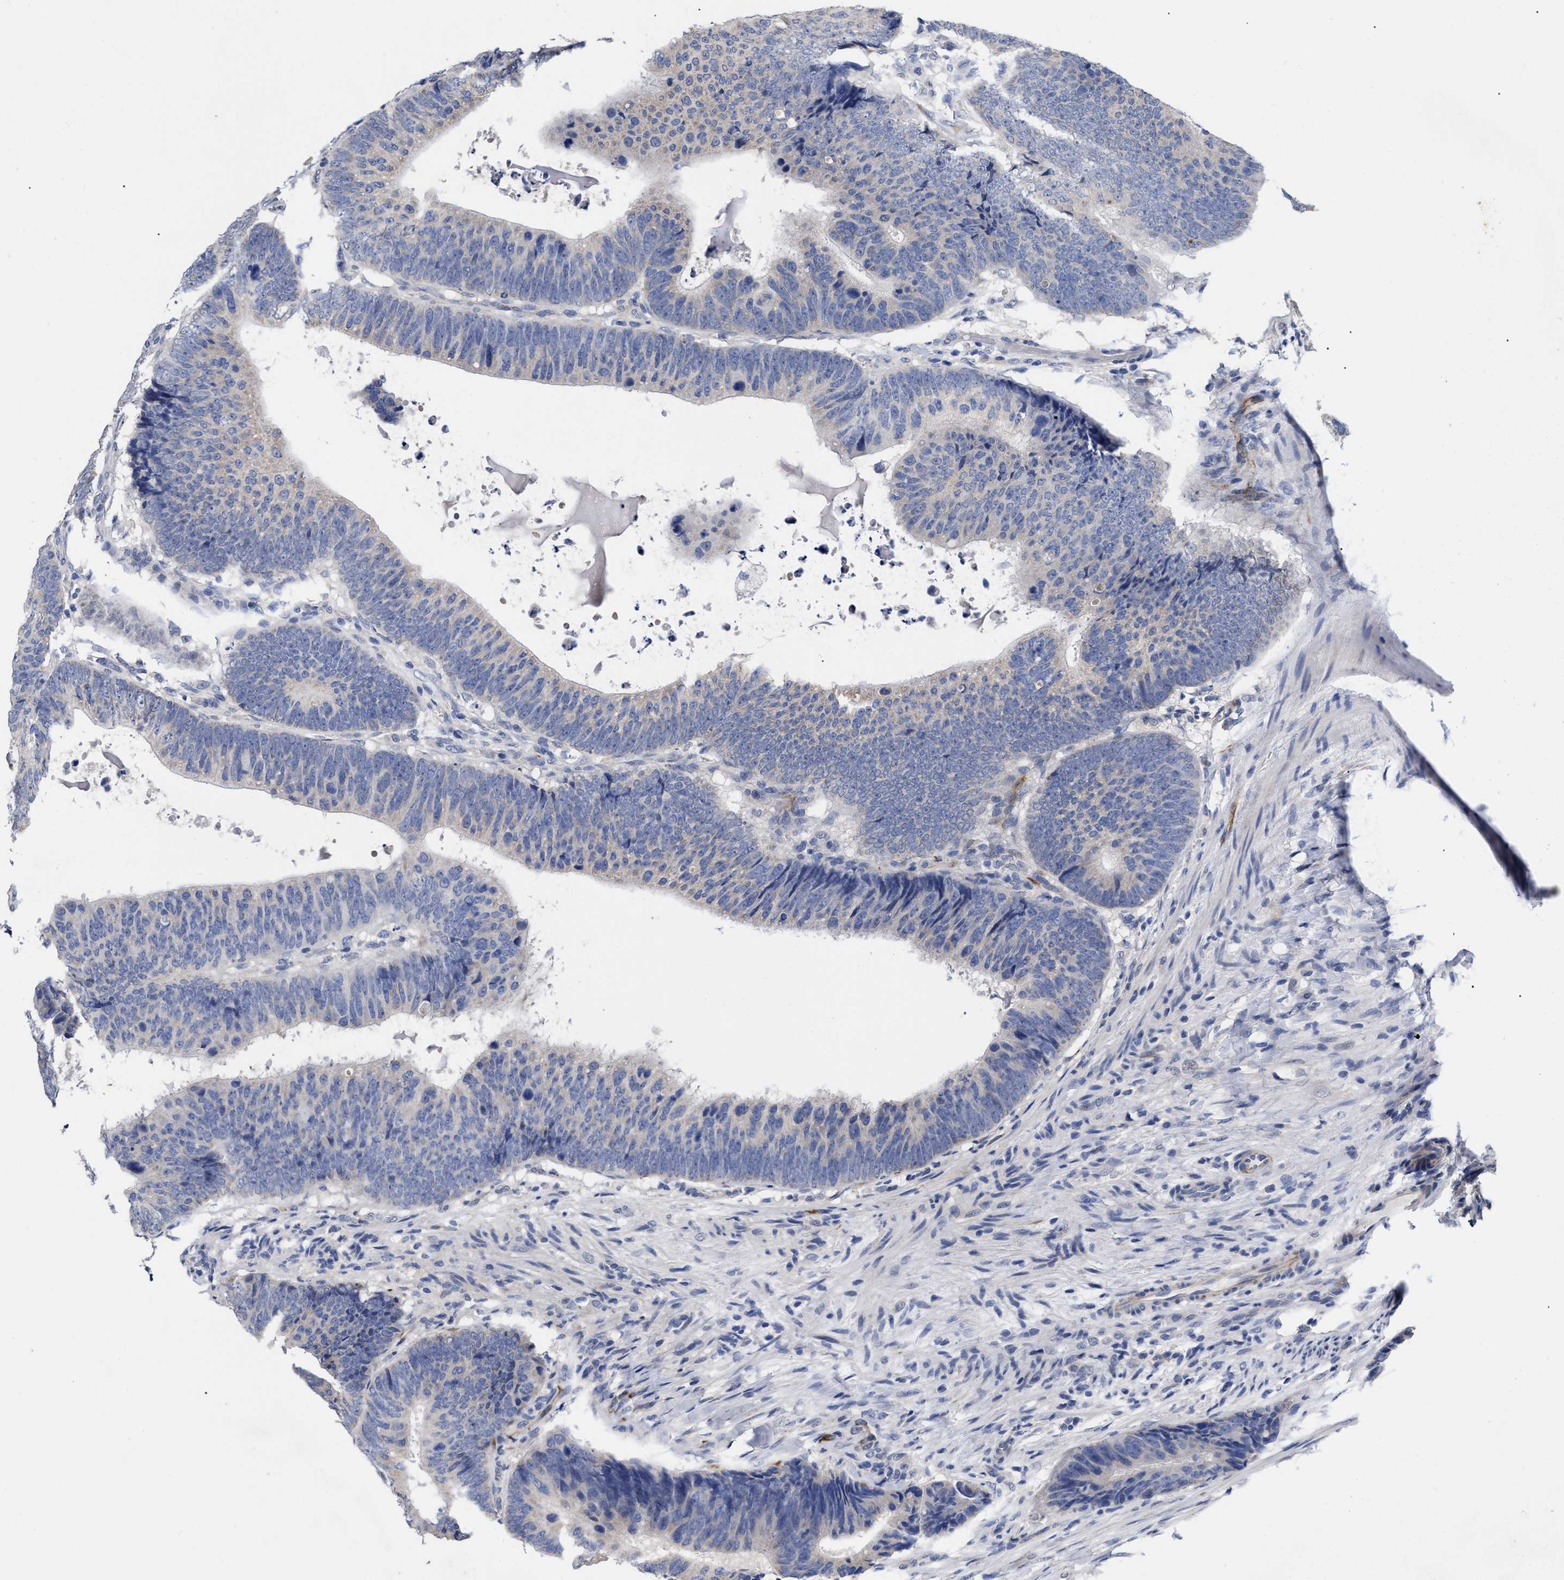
{"staining": {"intensity": "negative", "quantity": "none", "location": "none"}, "tissue": "colorectal cancer", "cell_type": "Tumor cells", "image_type": "cancer", "snomed": [{"axis": "morphology", "description": "Adenocarcinoma, NOS"}, {"axis": "topography", "description": "Colon"}], "caption": "DAB (3,3'-diaminobenzidine) immunohistochemical staining of adenocarcinoma (colorectal) demonstrates no significant staining in tumor cells.", "gene": "CCN5", "patient": {"sex": "male", "age": 56}}